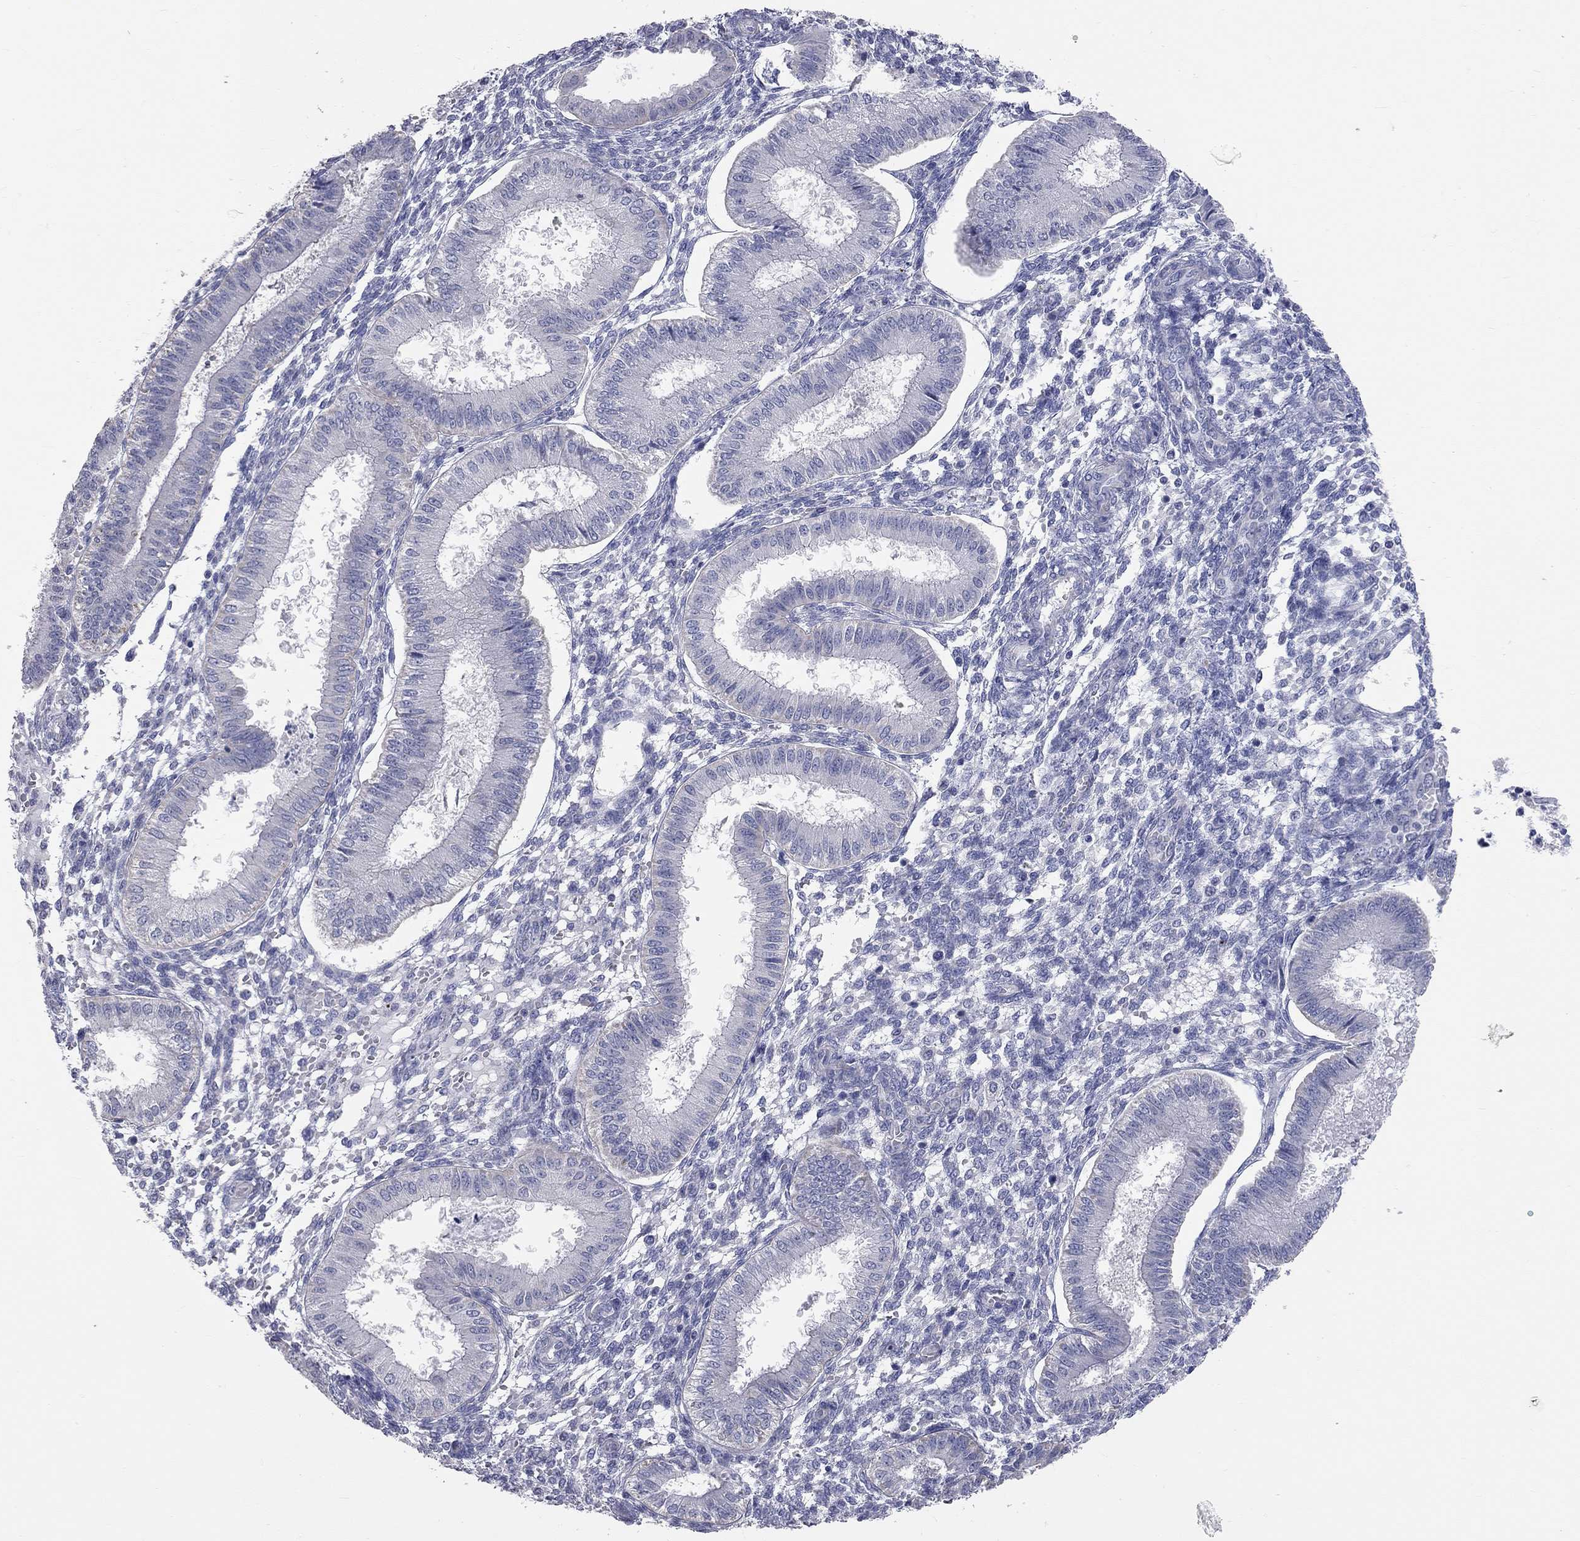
{"staining": {"intensity": "negative", "quantity": "none", "location": "none"}, "tissue": "endometrium", "cell_type": "Cells in endometrial stroma", "image_type": "normal", "snomed": [{"axis": "morphology", "description": "Normal tissue, NOS"}, {"axis": "topography", "description": "Endometrium"}], "caption": "Immunohistochemistry micrograph of unremarkable endometrium: human endometrium stained with DAB demonstrates no significant protein staining in cells in endometrial stroma. (Immunohistochemistry, brightfield microscopy, high magnification).", "gene": "CFAP161", "patient": {"sex": "female", "age": 43}}